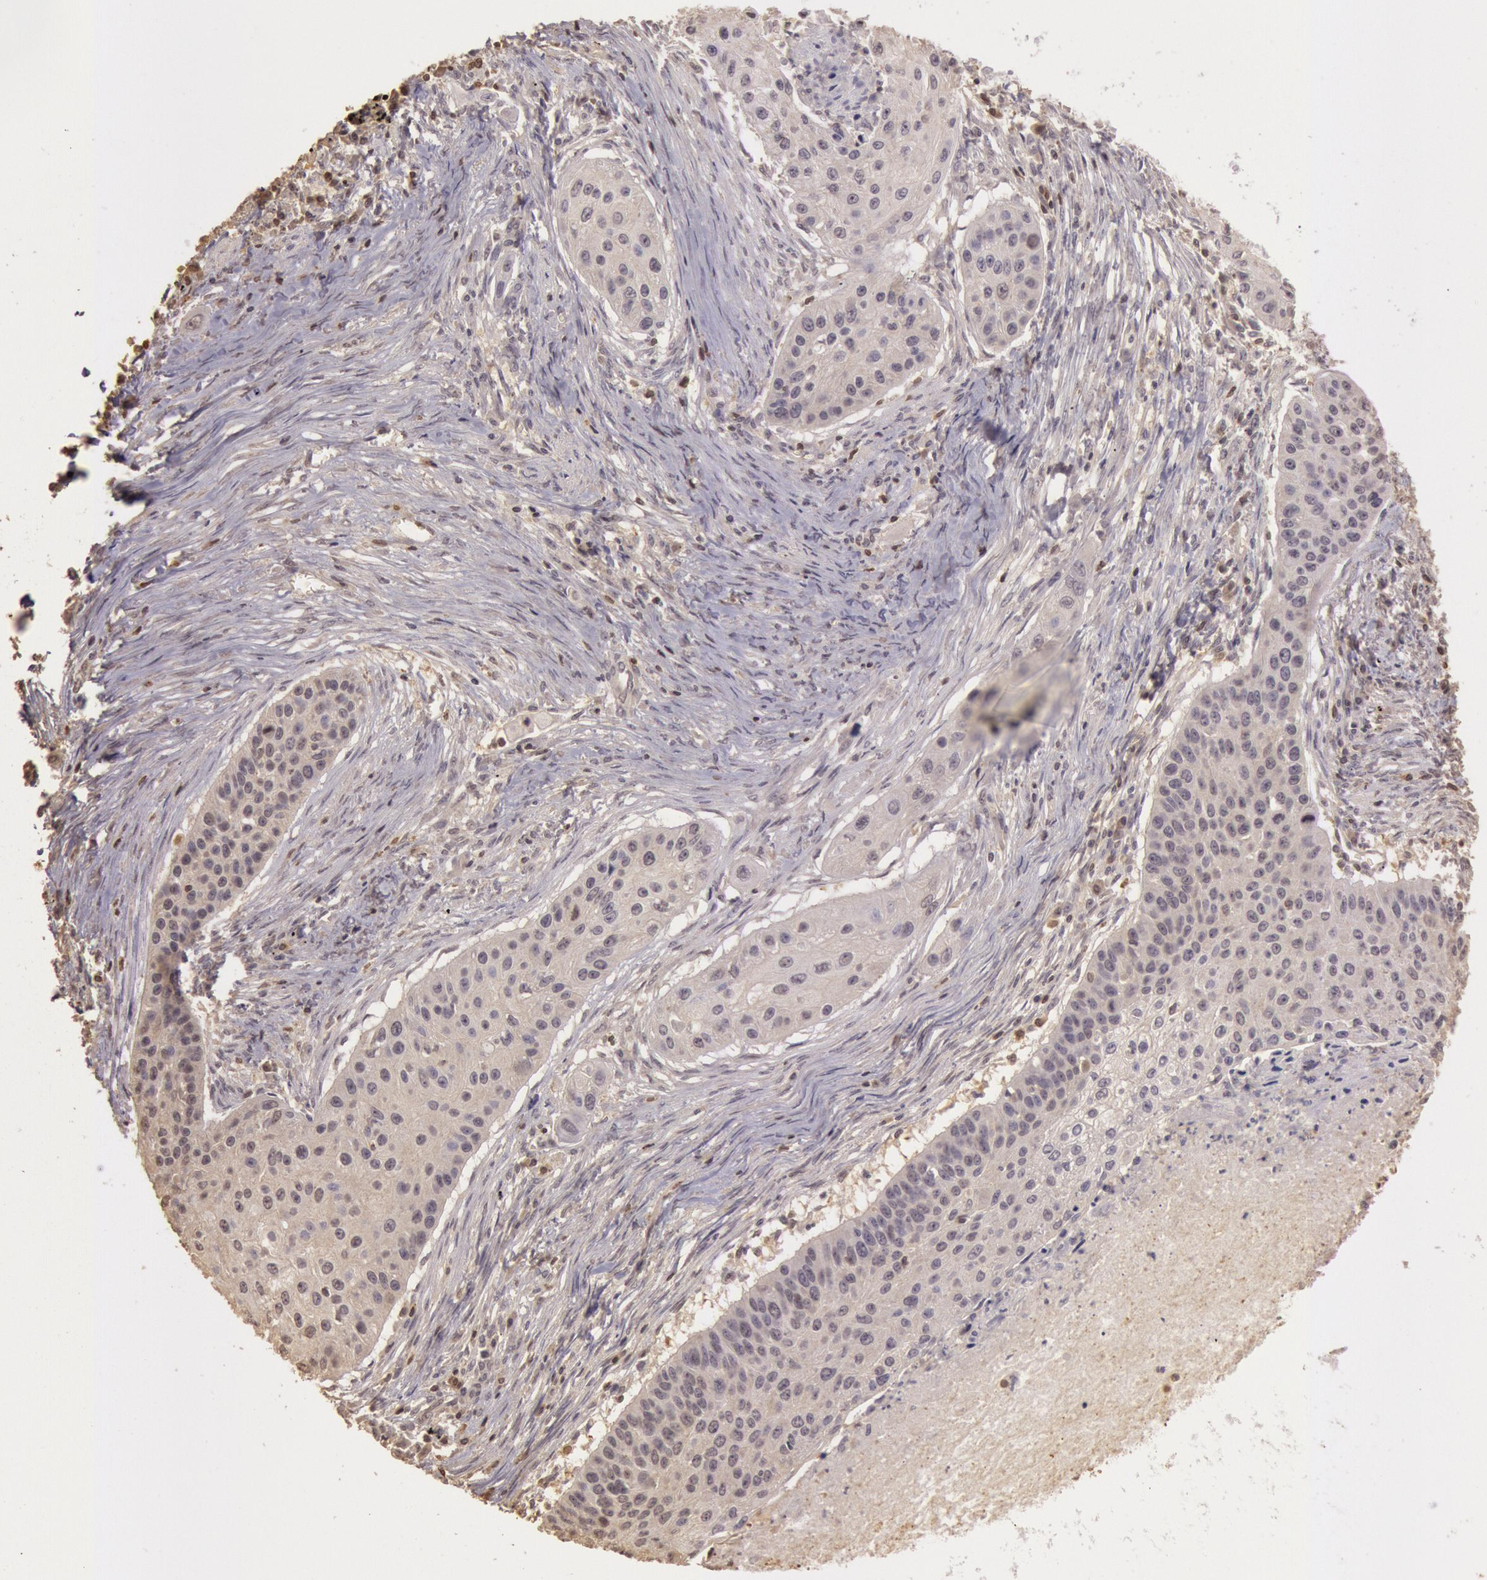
{"staining": {"intensity": "weak", "quantity": "<25%", "location": "nuclear"}, "tissue": "lung cancer", "cell_type": "Tumor cells", "image_type": "cancer", "snomed": [{"axis": "morphology", "description": "Squamous cell carcinoma, NOS"}, {"axis": "topography", "description": "Lung"}], "caption": "Tumor cells show no significant protein positivity in lung cancer (squamous cell carcinoma). Brightfield microscopy of IHC stained with DAB (3,3'-diaminobenzidine) (brown) and hematoxylin (blue), captured at high magnification.", "gene": "SOD1", "patient": {"sex": "male", "age": 71}}